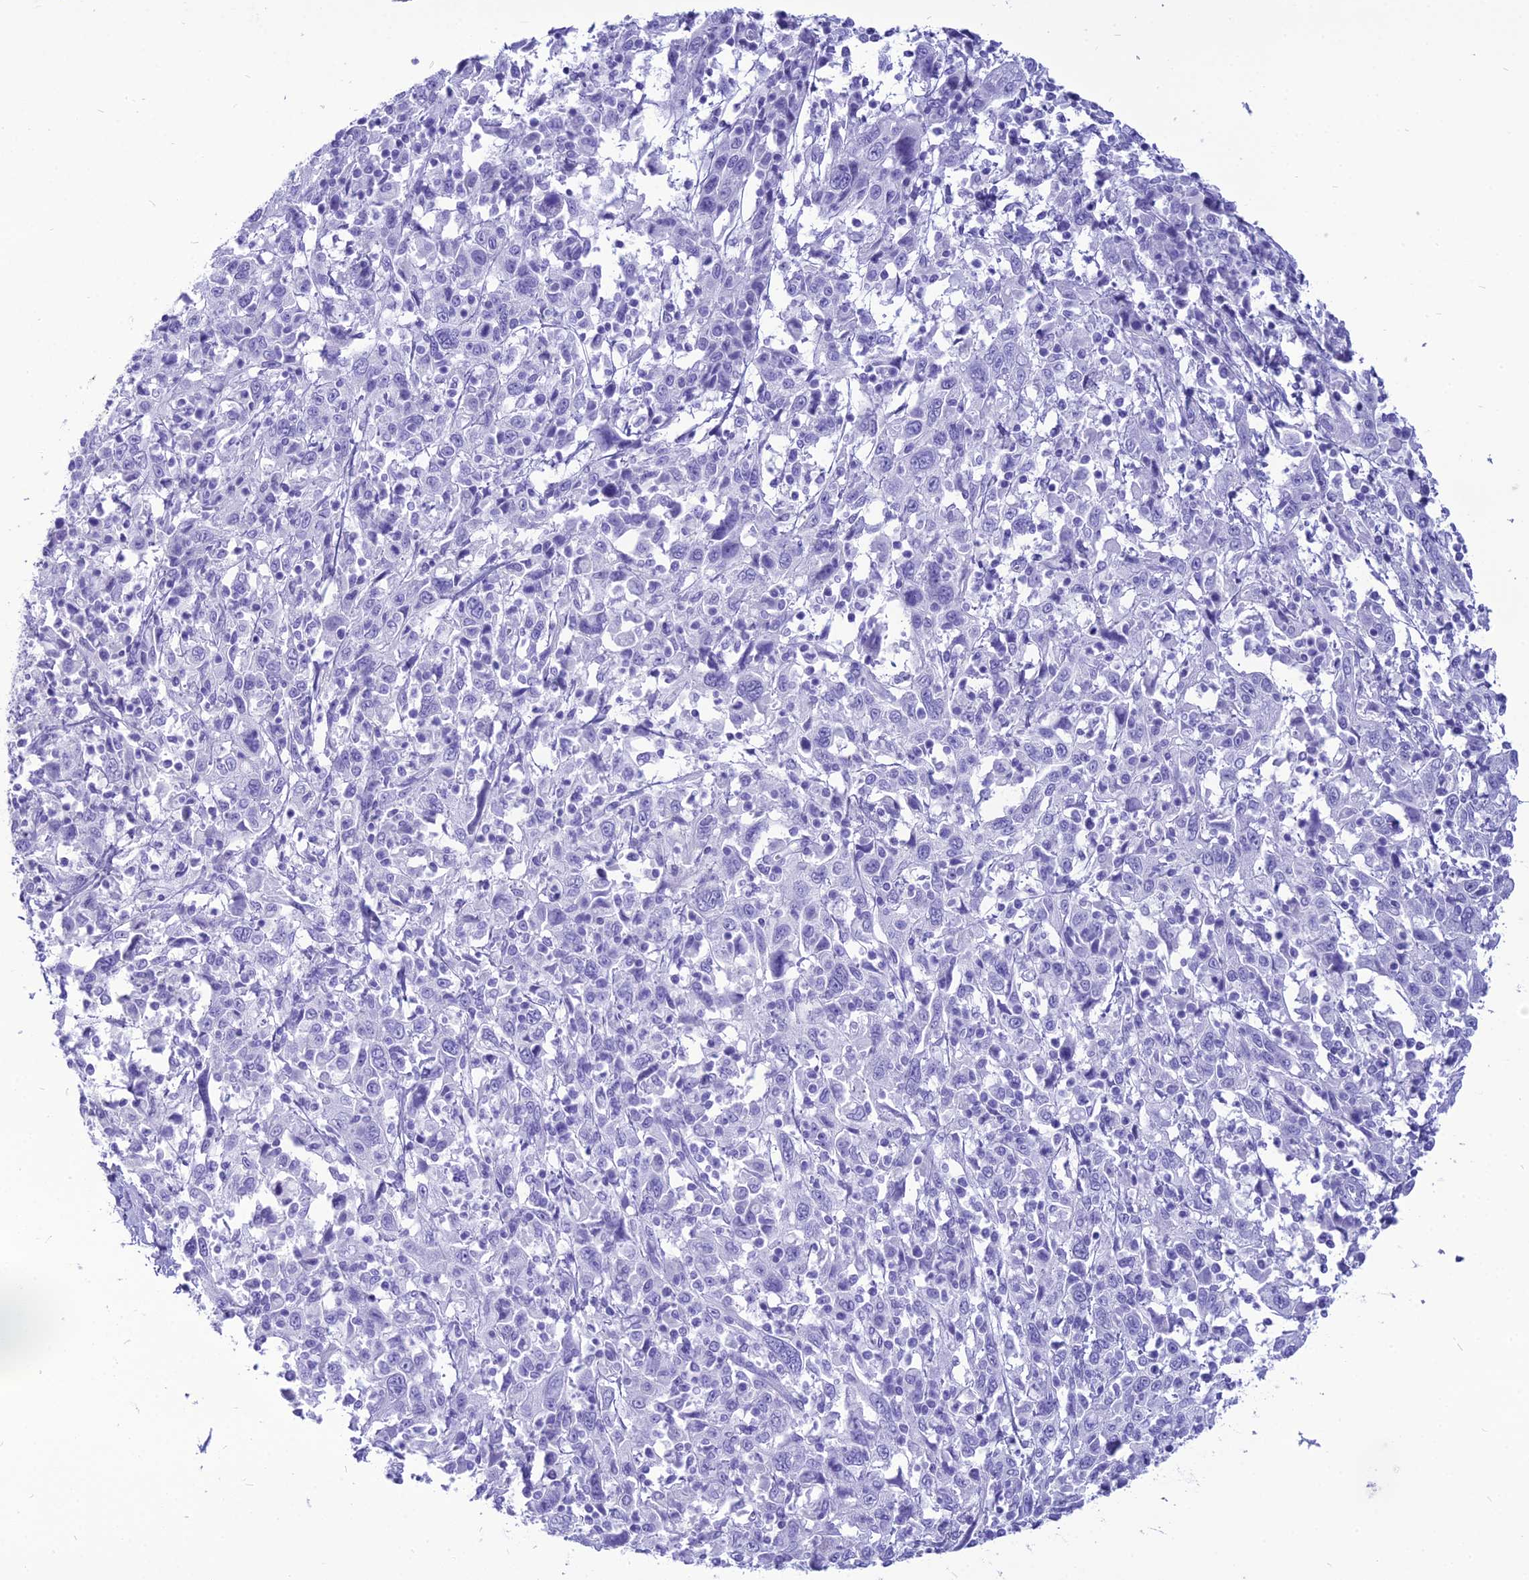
{"staining": {"intensity": "negative", "quantity": "none", "location": "none"}, "tissue": "cervical cancer", "cell_type": "Tumor cells", "image_type": "cancer", "snomed": [{"axis": "morphology", "description": "Squamous cell carcinoma, NOS"}, {"axis": "topography", "description": "Cervix"}], "caption": "An immunohistochemistry (IHC) micrograph of cervical cancer is shown. There is no staining in tumor cells of cervical cancer.", "gene": "PNMA5", "patient": {"sex": "female", "age": 46}}